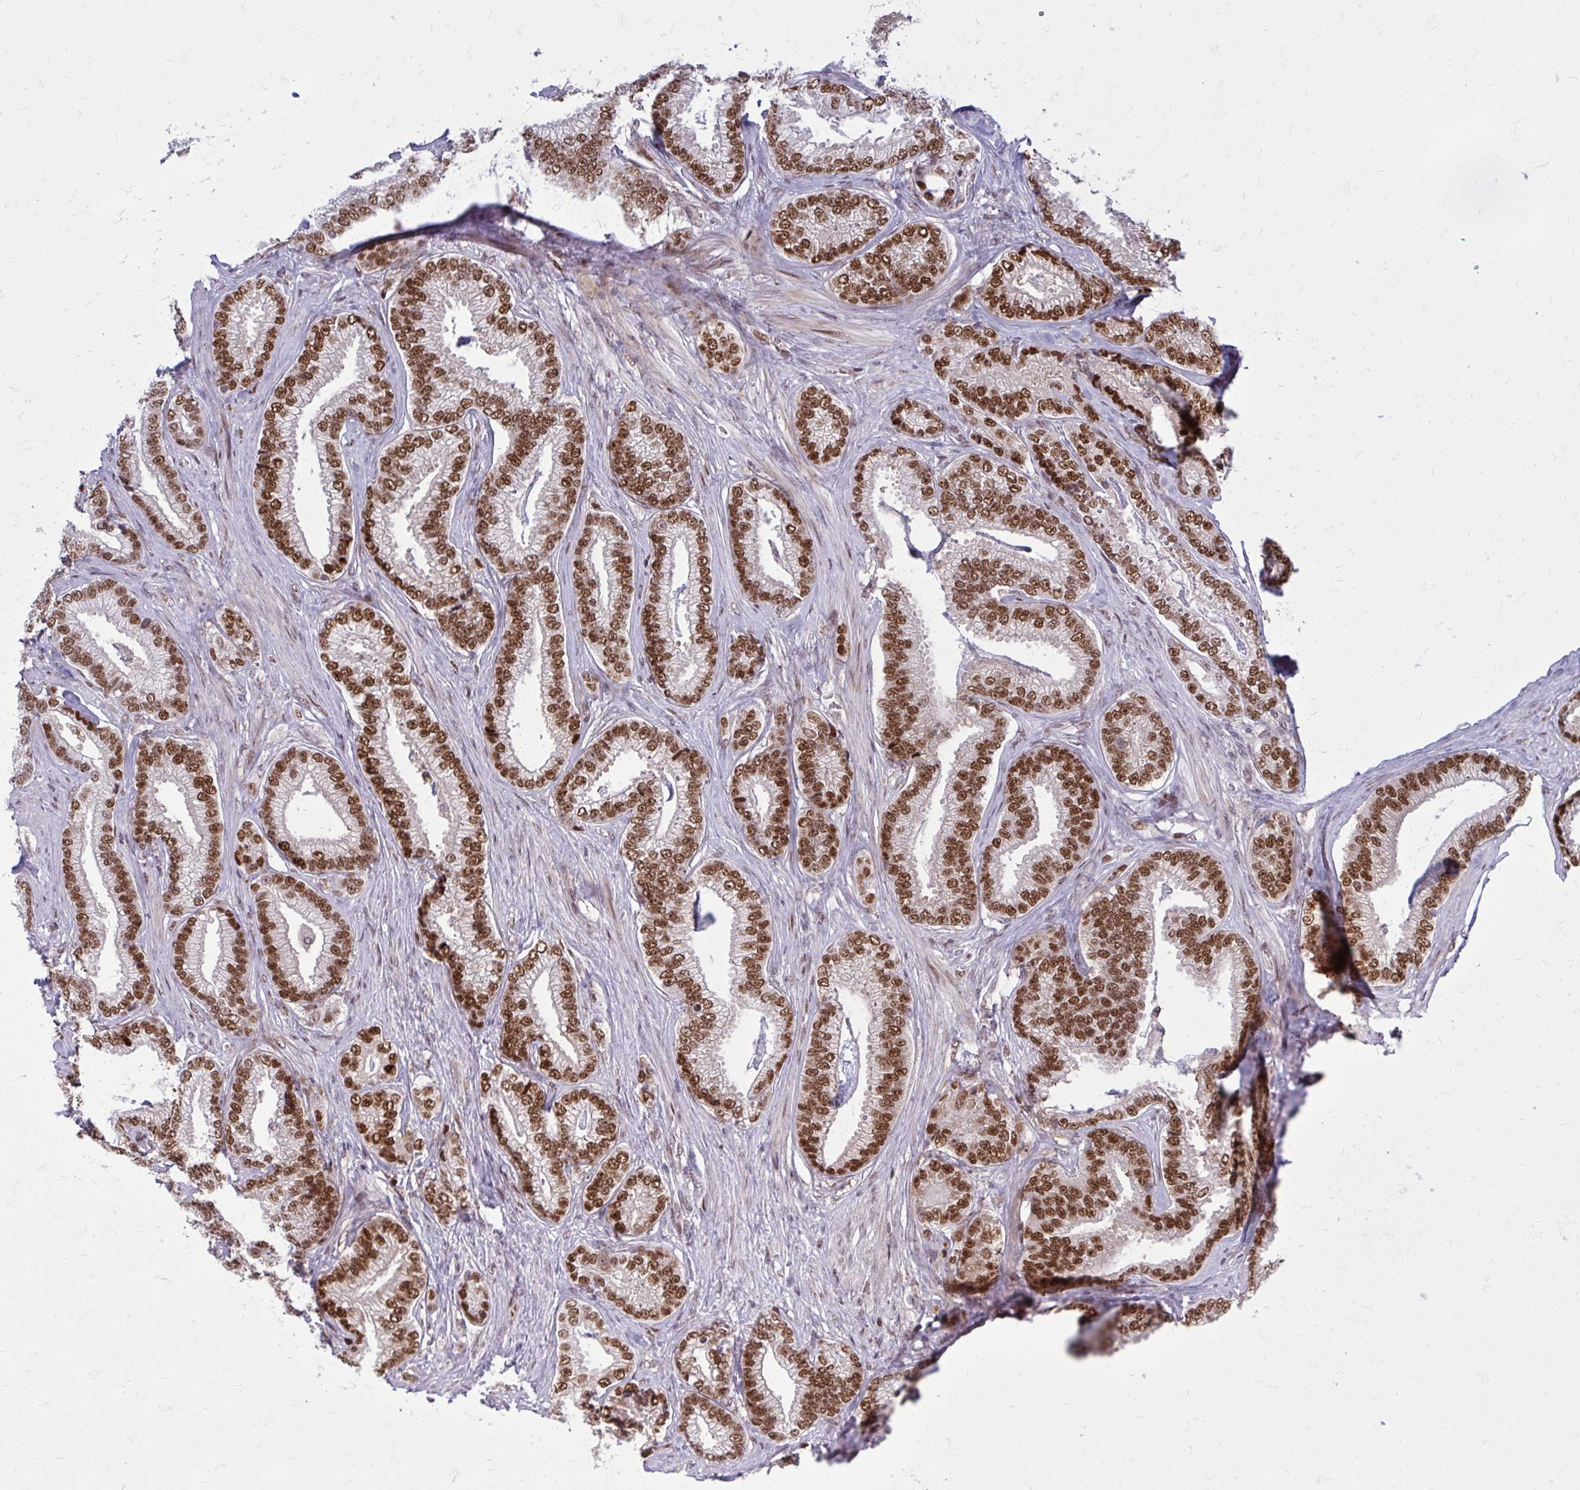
{"staining": {"intensity": "strong", "quantity": ">75%", "location": "nuclear"}, "tissue": "prostate cancer", "cell_type": "Tumor cells", "image_type": "cancer", "snomed": [{"axis": "morphology", "description": "Adenocarcinoma, Low grade"}, {"axis": "topography", "description": "Prostate"}], "caption": "There is high levels of strong nuclear expression in tumor cells of prostate cancer, as demonstrated by immunohistochemical staining (brown color).", "gene": "PSME4", "patient": {"sex": "male", "age": 63}}